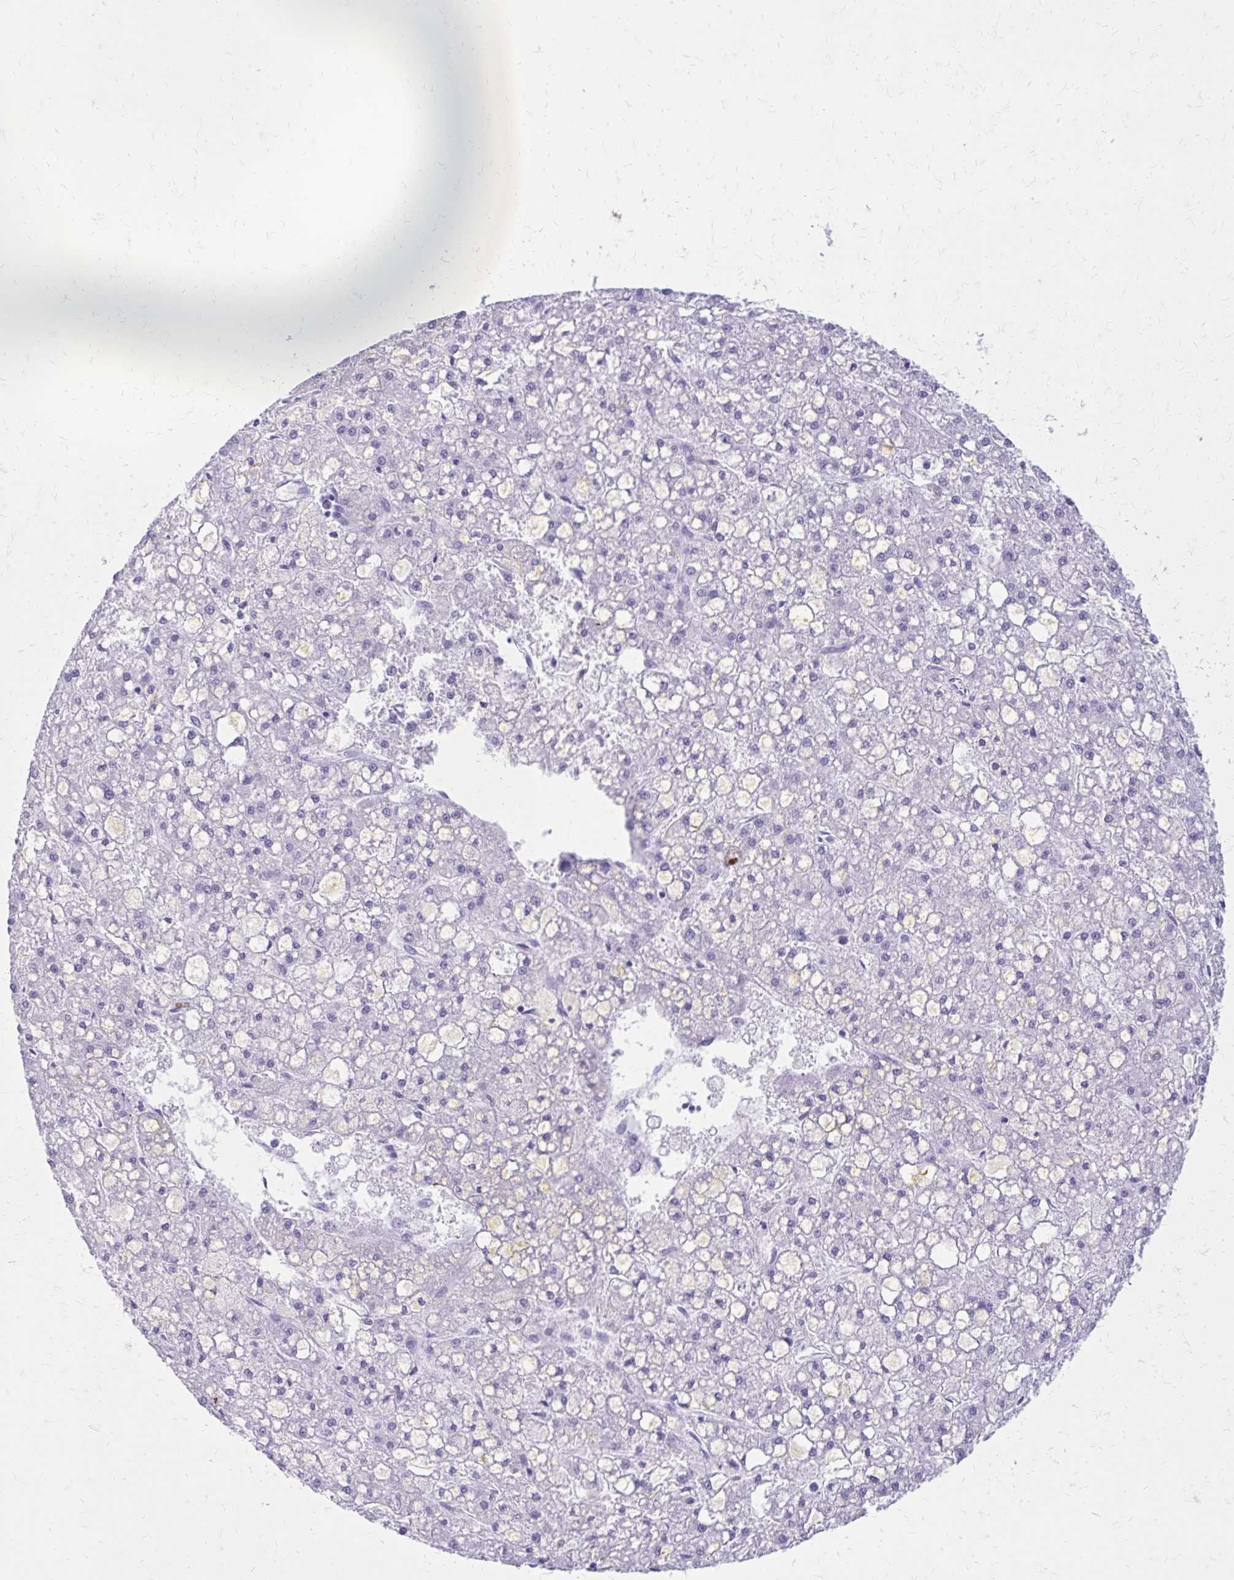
{"staining": {"intensity": "negative", "quantity": "none", "location": "none"}, "tissue": "liver cancer", "cell_type": "Tumor cells", "image_type": "cancer", "snomed": [{"axis": "morphology", "description": "Carcinoma, Hepatocellular, NOS"}, {"axis": "topography", "description": "Liver"}], "caption": "This is an immunohistochemistry histopathology image of human liver cancer. There is no positivity in tumor cells.", "gene": "SATL1", "patient": {"sex": "male", "age": 67}}